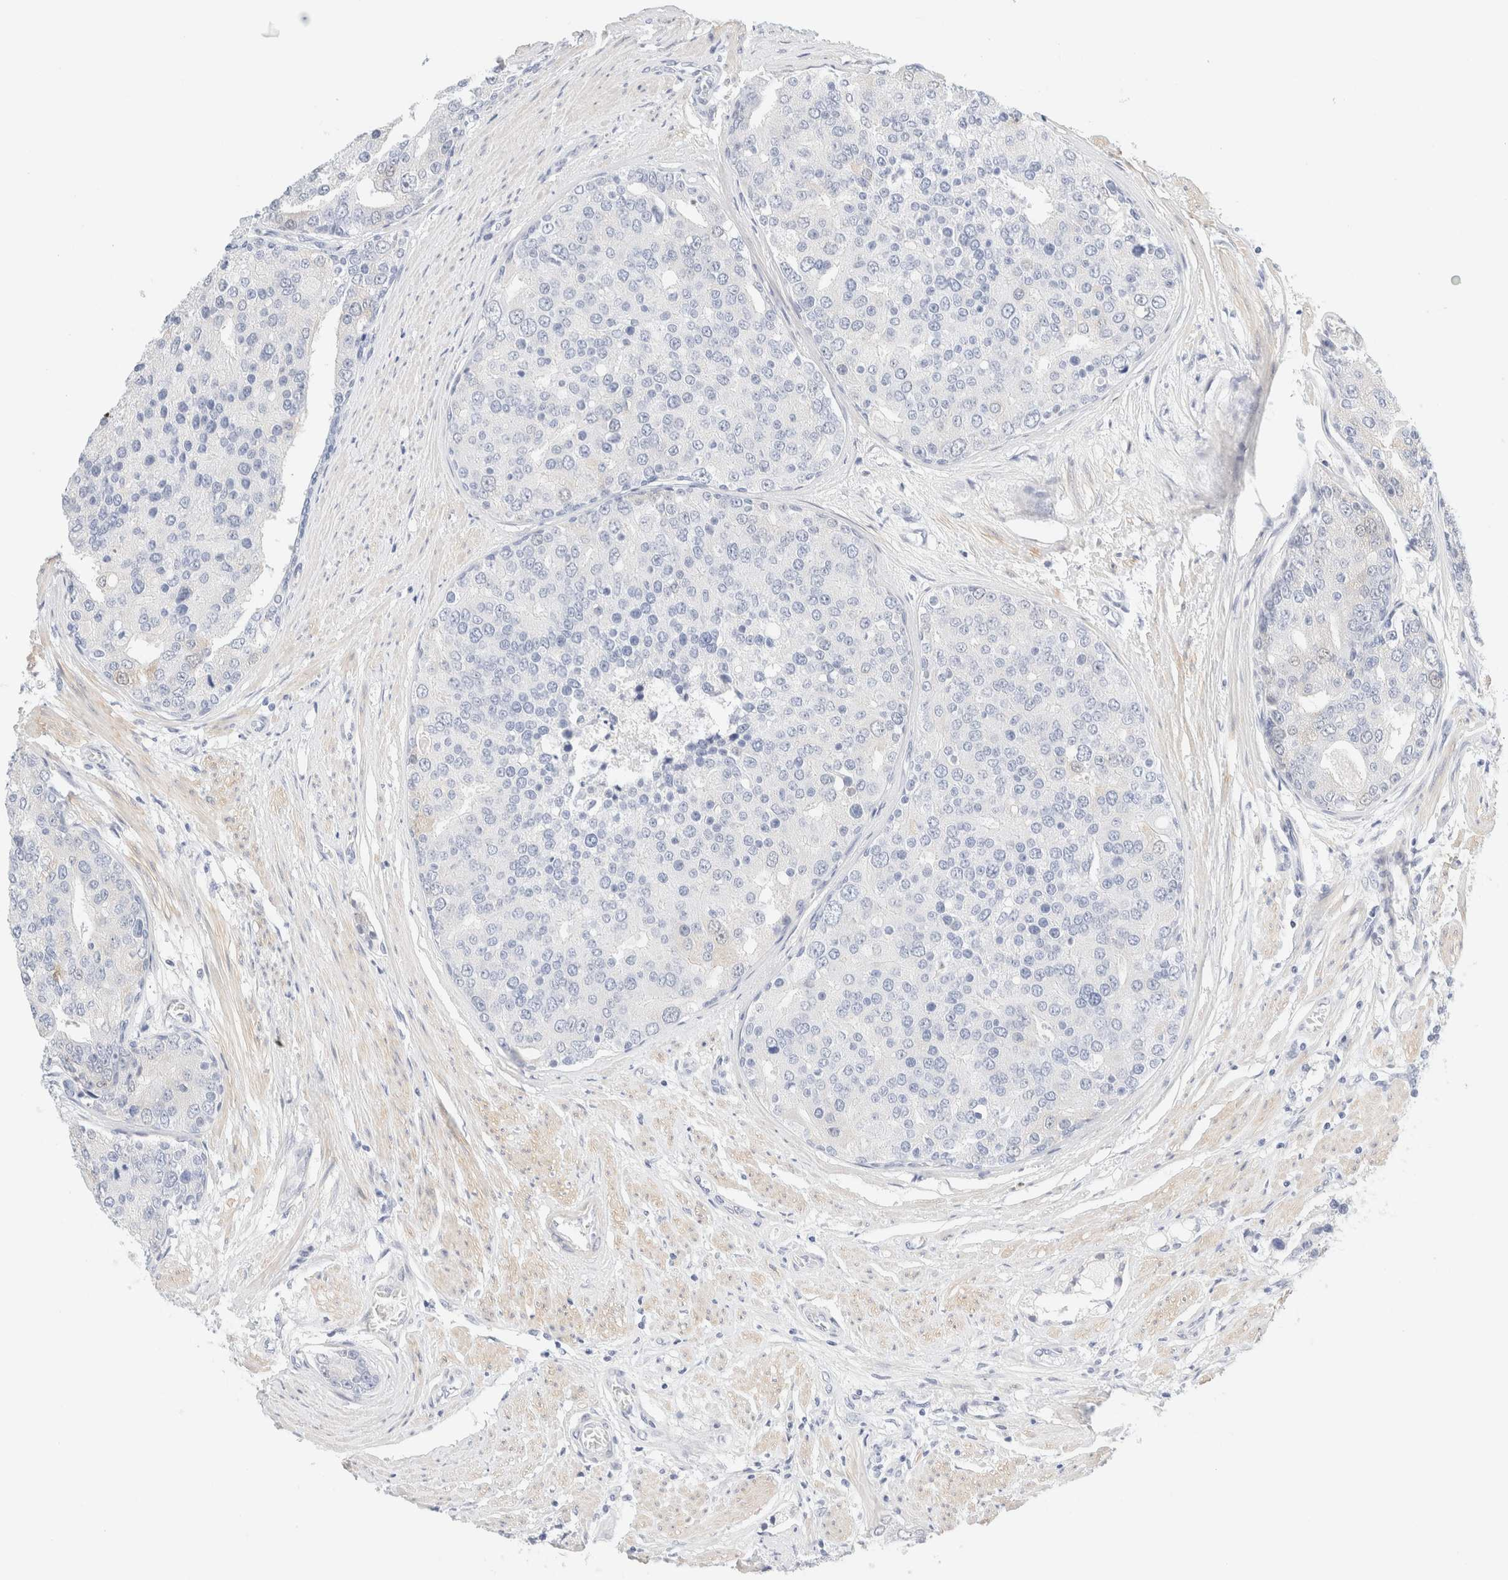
{"staining": {"intensity": "negative", "quantity": "none", "location": "none"}, "tissue": "prostate cancer", "cell_type": "Tumor cells", "image_type": "cancer", "snomed": [{"axis": "morphology", "description": "Adenocarcinoma, High grade"}, {"axis": "topography", "description": "Prostate"}], "caption": "Immunohistochemistry of prostate cancer (adenocarcinoma (high-grade)) demonstrates no staining in tumor cells. Brightfield microscopy of IHC stained with DAB (3,3'-diaminobenzidine) (brown) and hematoxylin (blue), captured at high magnification.", "gene": "DPYS", "patient": {"sex": "male", "age": 50}}